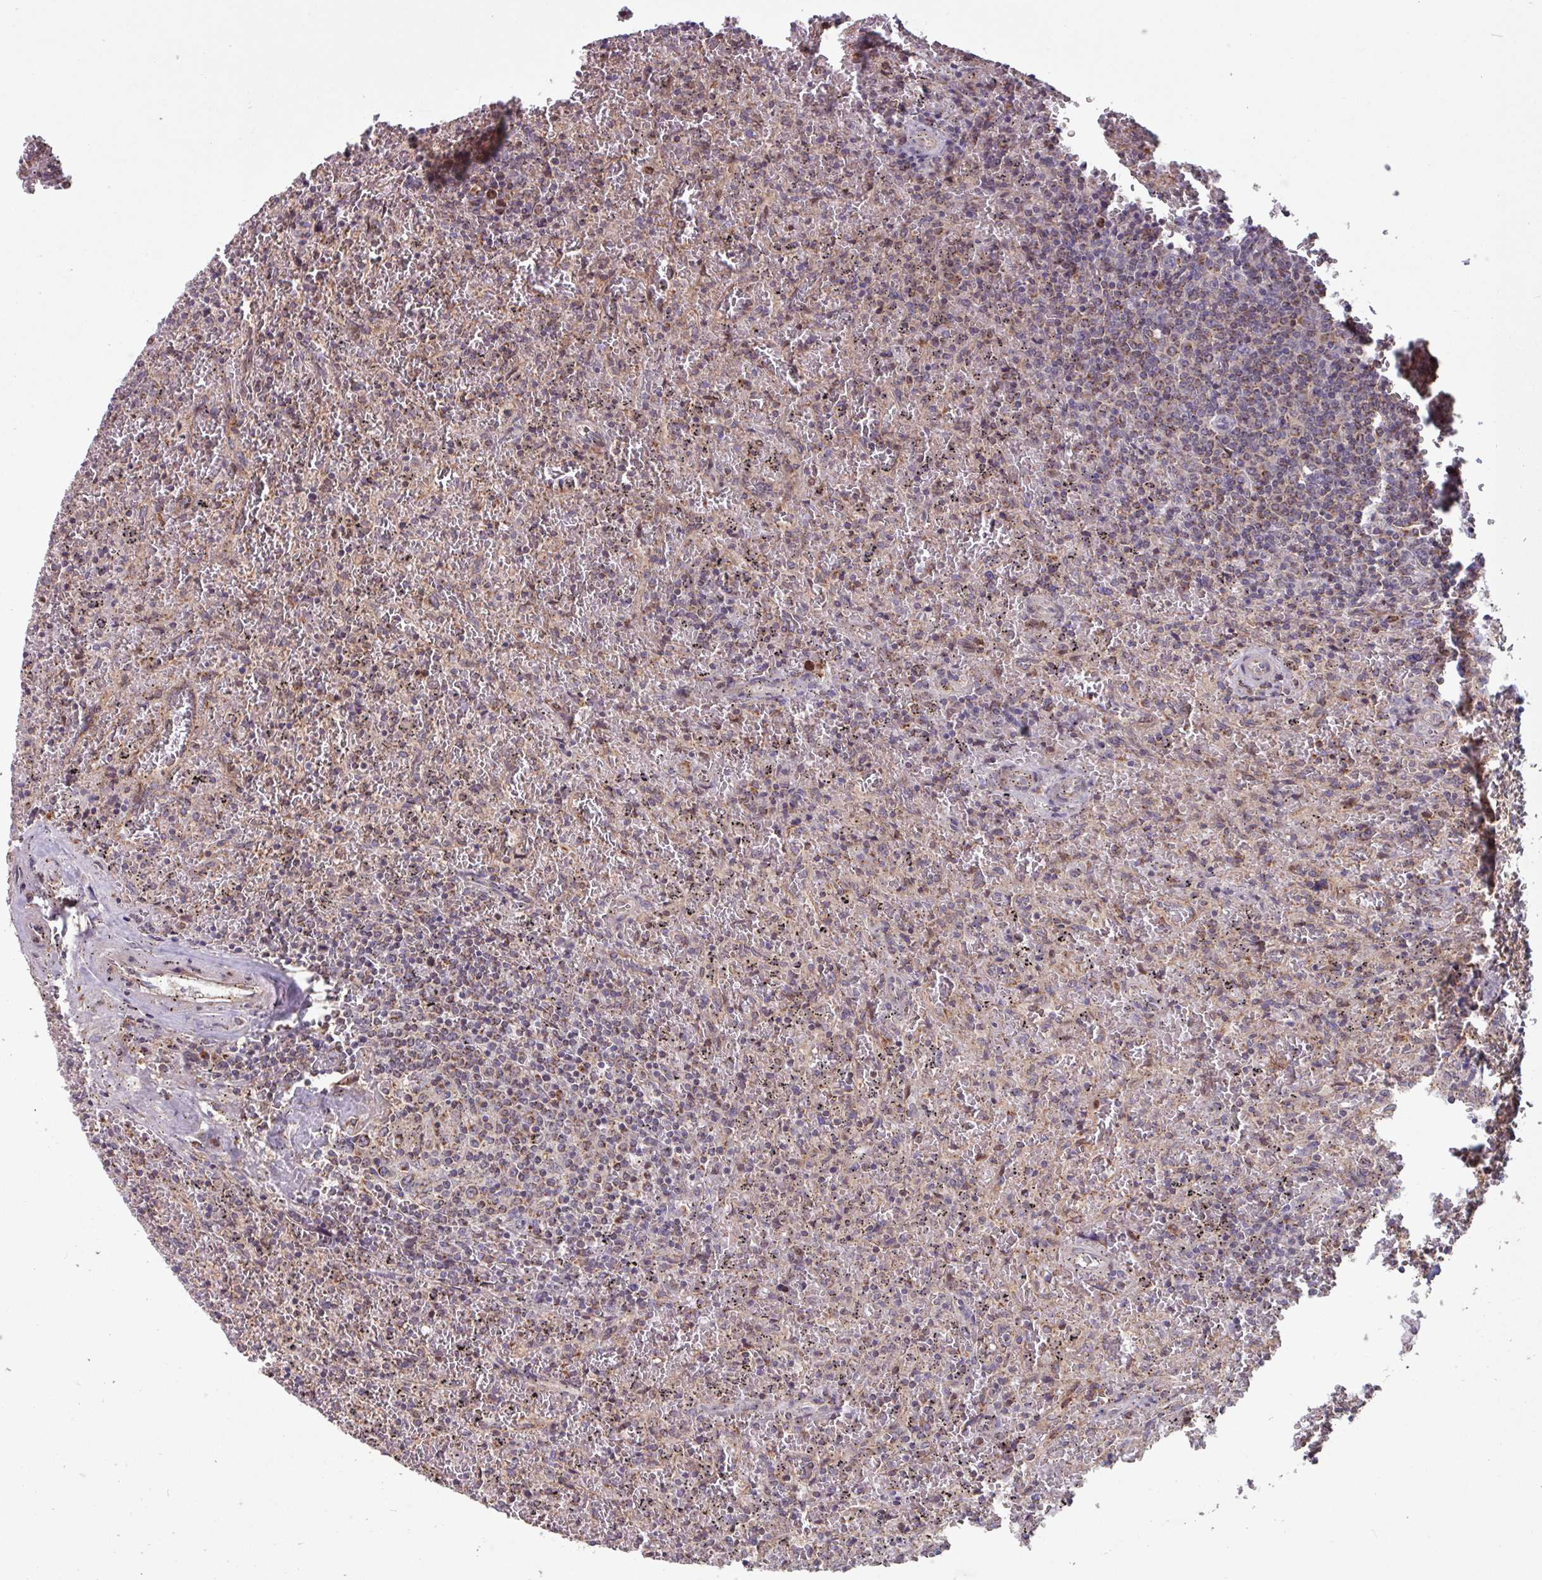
{"staining": {"intensity": "weak", "quantity": "25%-75%", "location": "cytoplasmic/membranous"}, "tissue": "lymphoma", "cell_type": "Tumor cells", "image_type": "cancer", "snomed": [{"axis": "morphology", "description": "Malignant lymphoma, non-Hodgkin's type, Low grade"}, {"axis": "topography", "description": "Spleen"}], "caption": "Human malignant lymphoma, non-Hodgkin's type (low-grade) stained with a protein marker reveals weak staining in tumor cells.", "gene": "COX7C", "patient": {"sex": "female", "age": 64}}